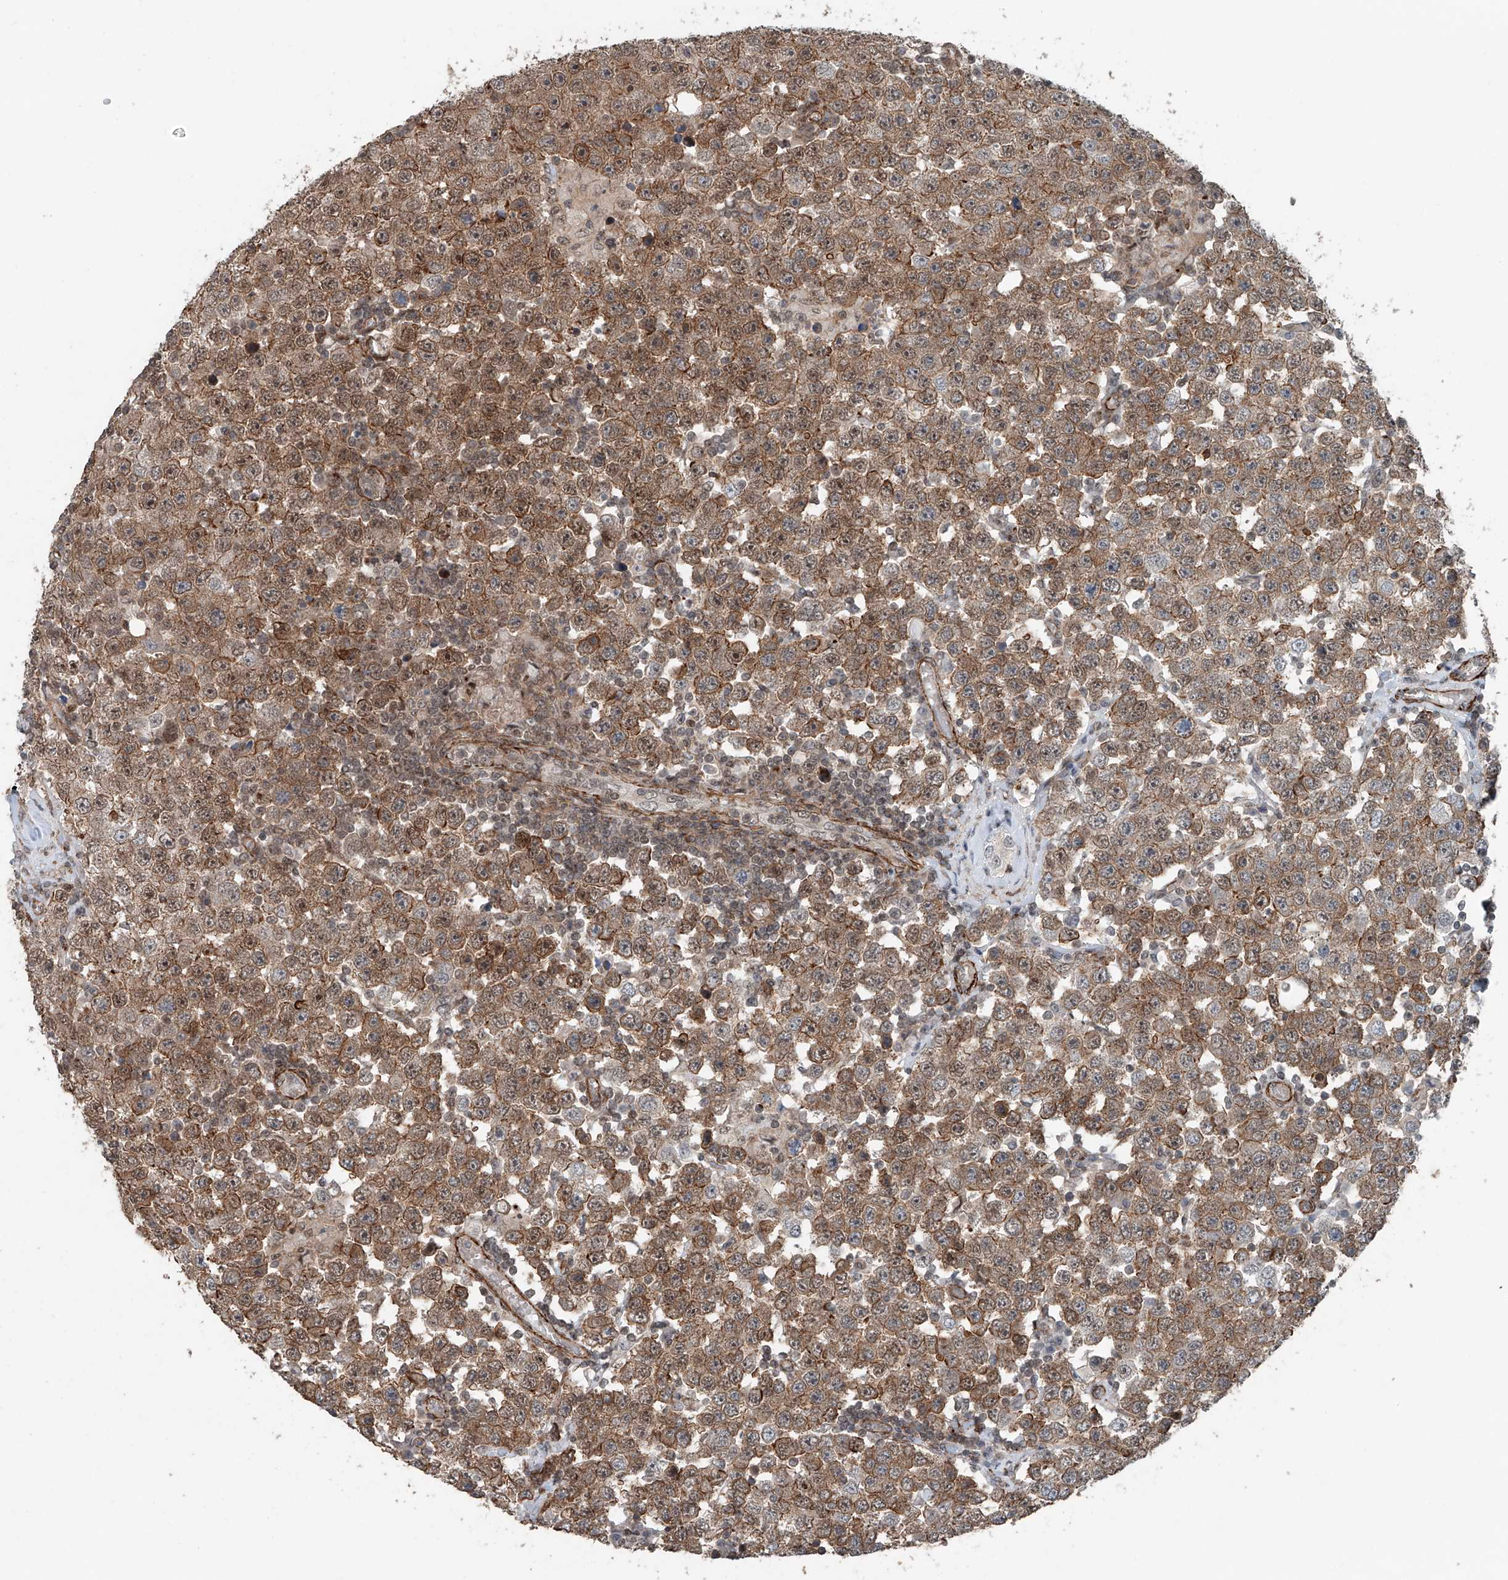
{"staining": {"intensity": "moderate", "quantity": ">75%", "location": "cytoplasmic/membranous"}, "tissue": "testis cancer", "cell_type": "Tumor cells", "image_type": "cancer", "snomed": [{"axis": "morphology", "description": "Seminoma, NOS"}, {"axis": "topography", "description": "Testis"}], "caption": "Immunohistochemical staining of human testis seminoma demonstrates medium levels of moderate cytoplasmic/membranous protein expression in about >75% of tumor cells.", "gene": "SDE2", "patient": {"sex": "male", "age": 28}}